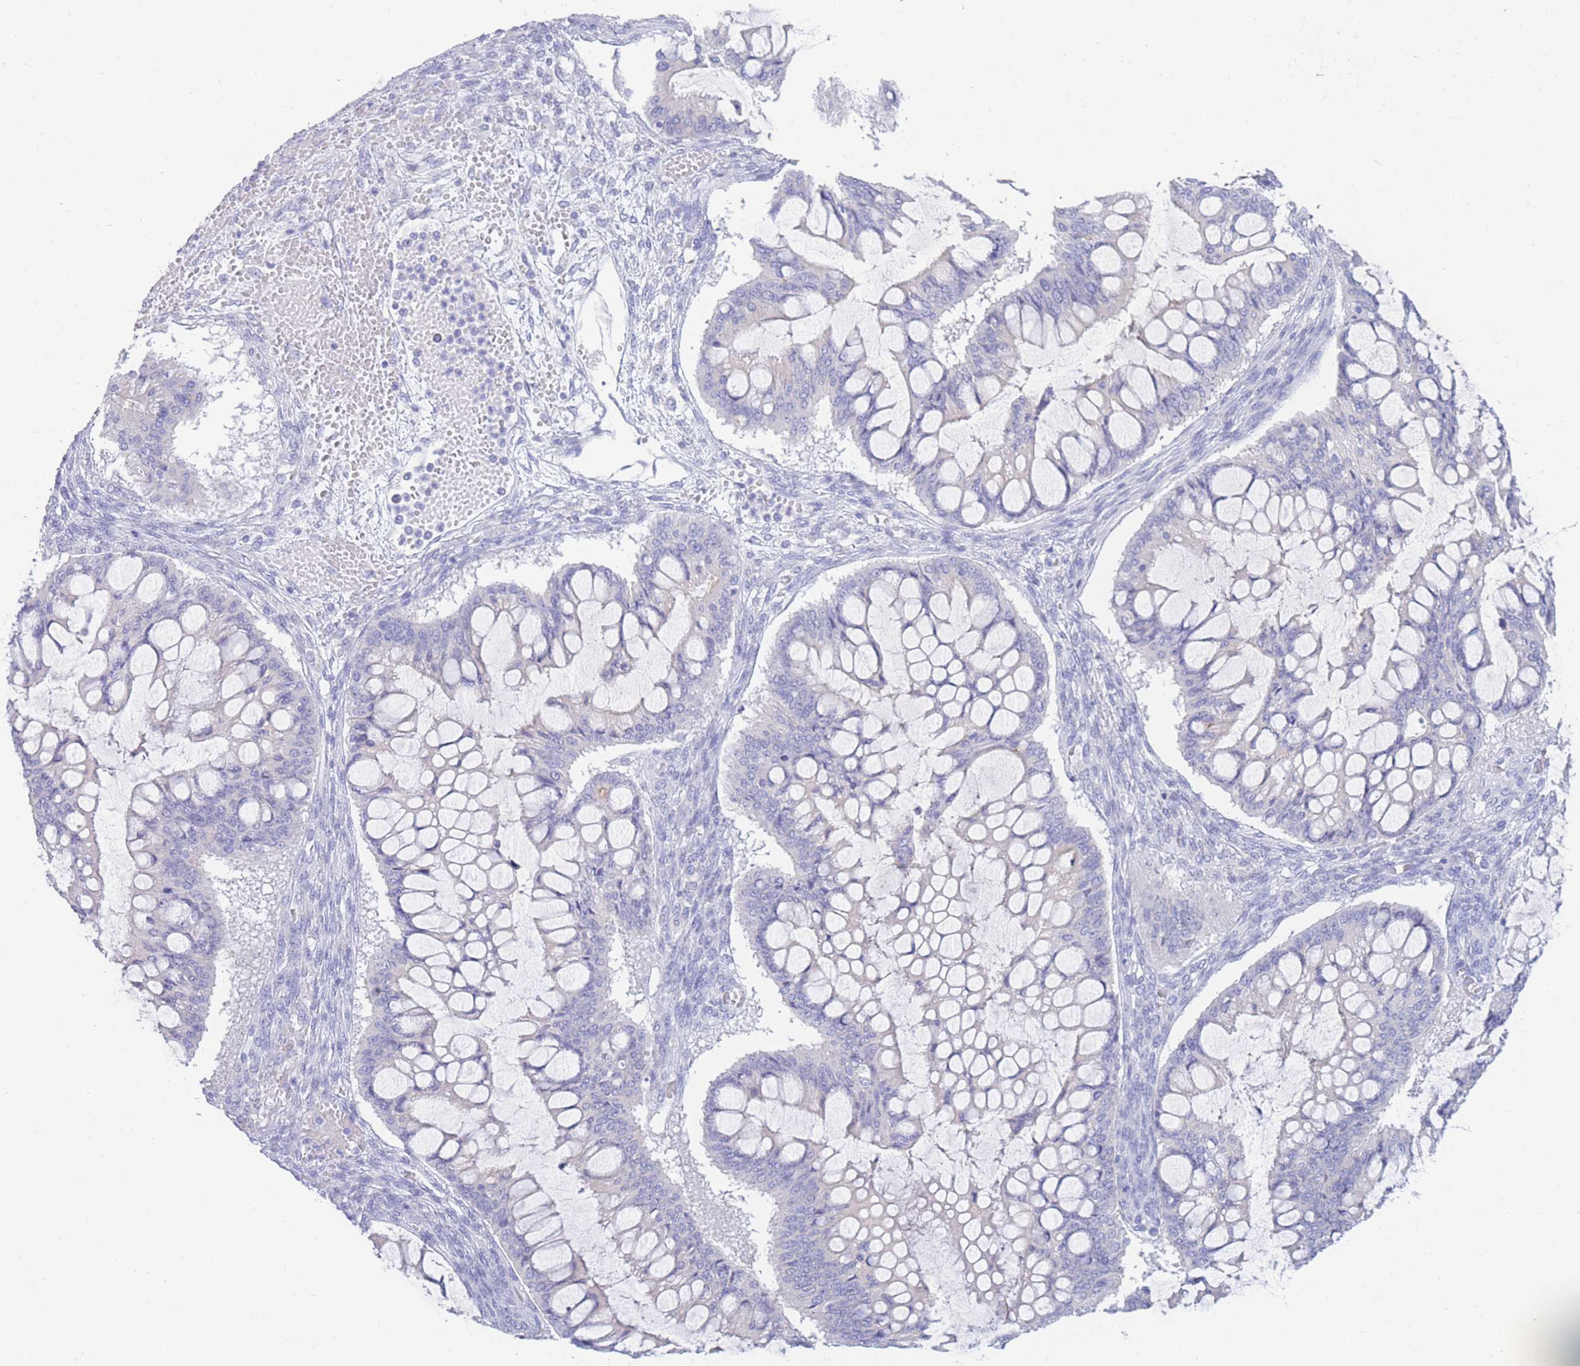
{"staining": {"intensity": "negative", "quantity": "none", "location": "none"}, "tissue": "ovarian cancer", "cell_type": "Tumor cells", "image_type": "cancer", "snomed": [{"axis": "morphology", "description": "Cystadenocarcinoma, mucinous, NOS"}, {"axis": "topography", "description": "Ovary"}], "caption": "Ovarian mucinous cystadenocarcinoma was stained to show a protein in brown. There is no significant positivity in tumor cells. (DAB (3,3'-diaminobenzidine) immunohistochemistry with hematoxylin counter stain).", "gene": "LRRC37A", "patient": {"sex": "female", "age": 73}}